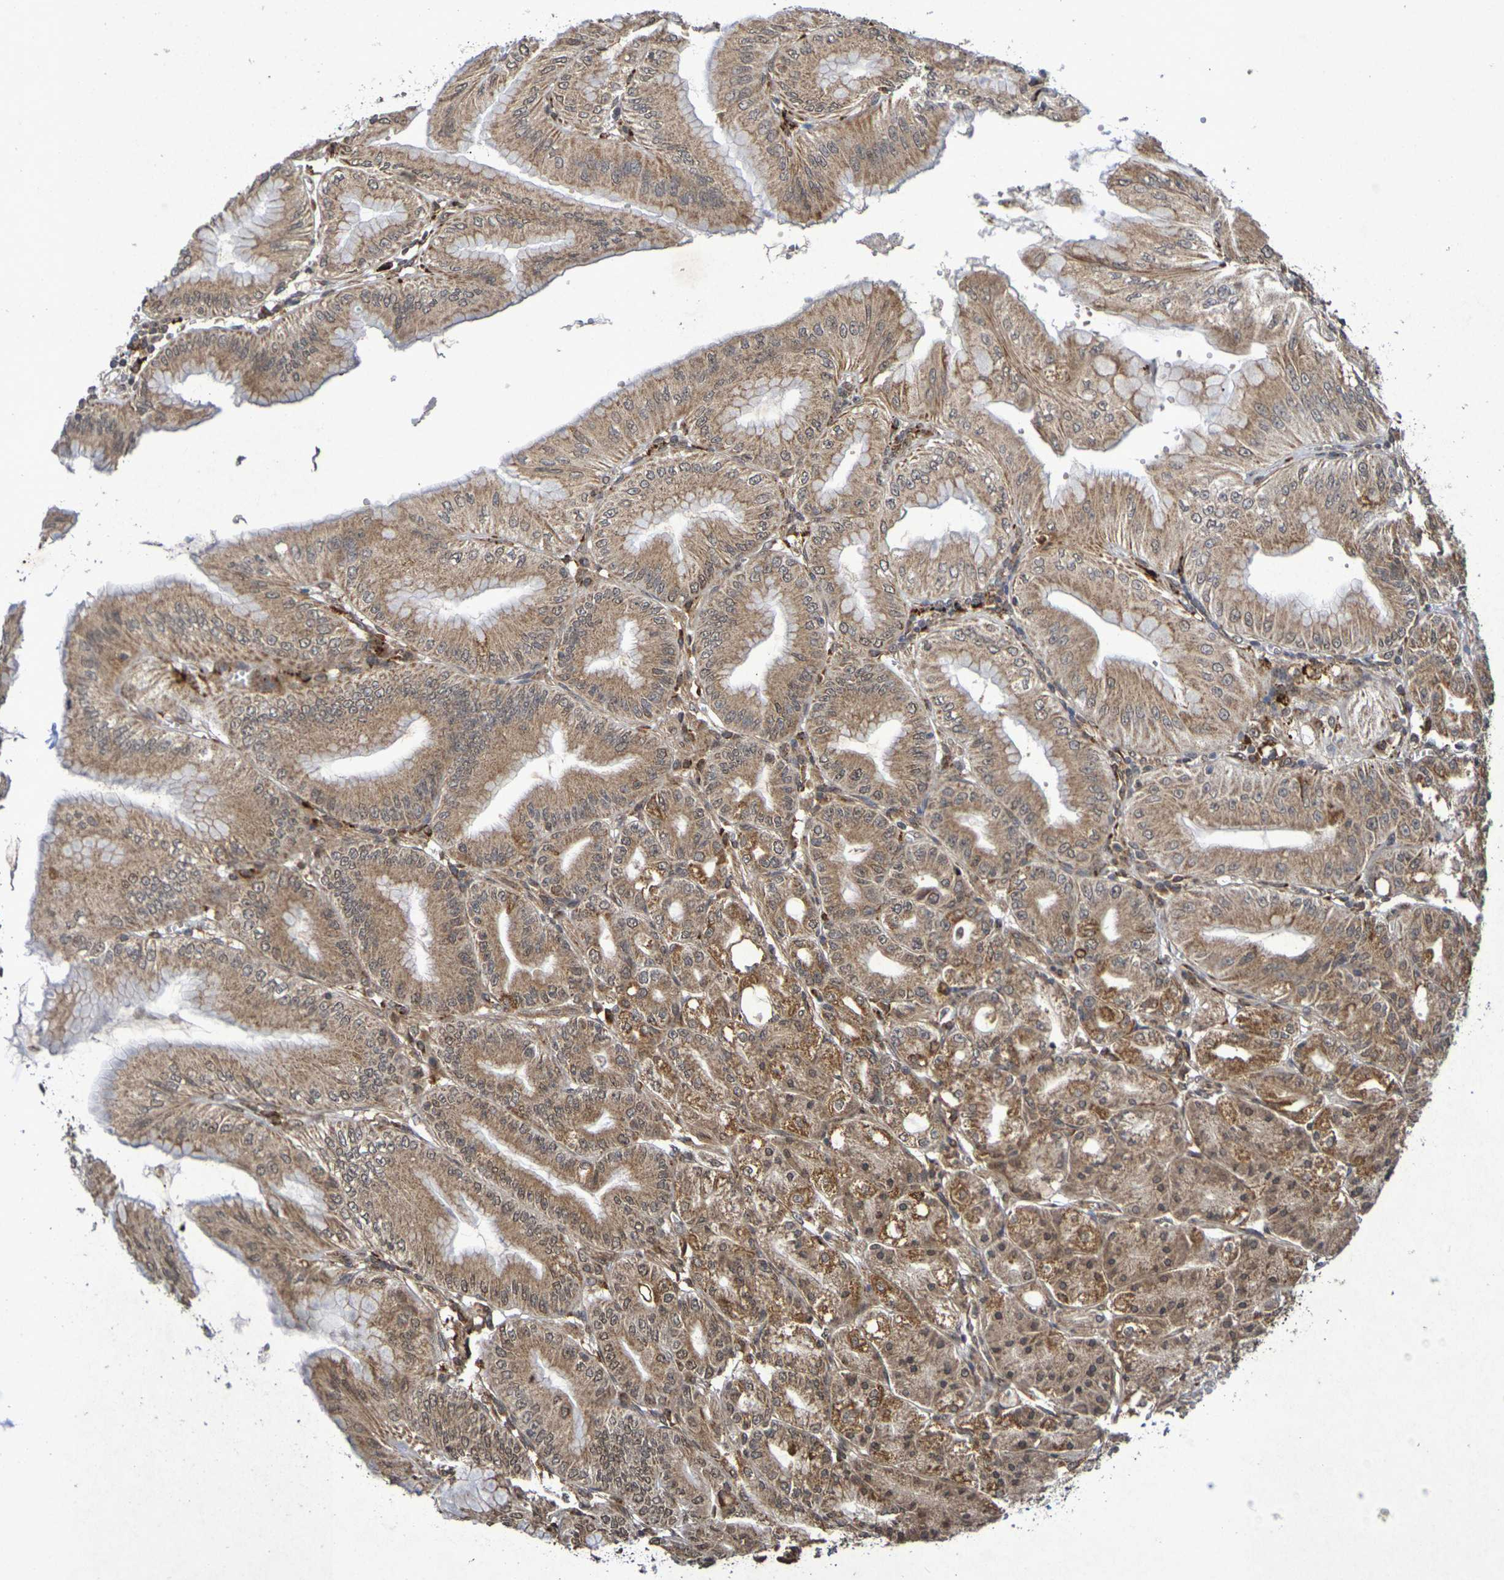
{"staining": {"intensity": "moderate", "quantity": ">75%", "location": "cytoplasmic/membranous,nuclear"}, "tissue": "stomach", "cell_type": "Glandular cells", "image_type": "normal", "snomed": [{"axis": "morphology", "description": "Normal tissue, NOS"}, {"axis": "topography", "description": "Stomach, lower"}], "caption": "A medium amount of moderate cytoplasmic/membranous,nuclear positivity is identified in about >75% of glandular cells in normal stomach.", "gene": "GUCY1A2", "patient": {"sex": "male", "age": 71}}